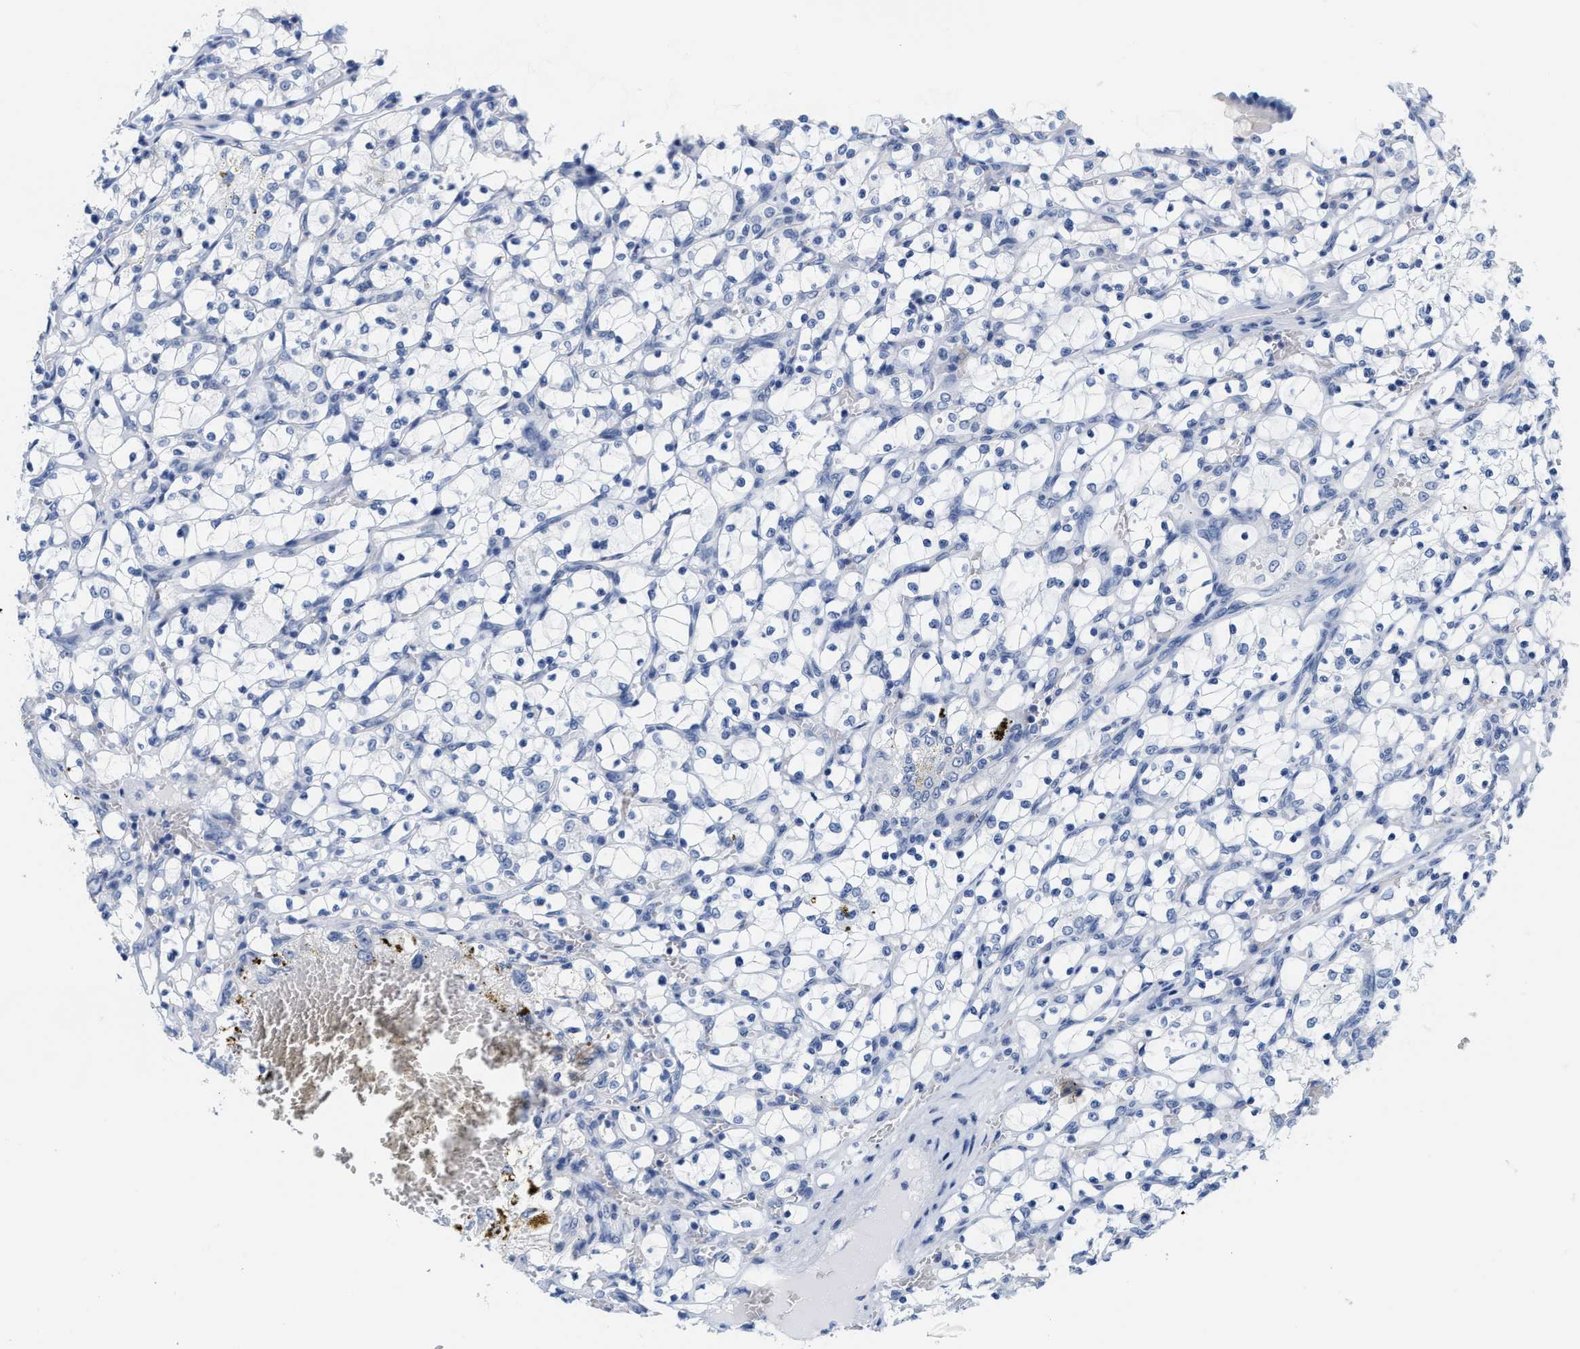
{"staining": {"intensity": "negative", "quantity": "none", "location": "none"}, "tissue": "renal cancer", "cell_type": "Tumor cells", "image_type": "cancer", "snomed": [{"axis": "morphology", "description": "Adenocarcinoma, NOS"}, {"axis": "topography", "description": "Kidney"}], "caption": "The image demonstrates no staining of tumor cells in renal cancer.", "gene": "RYR2", "patient": {"sex": "female", "age": 69}}